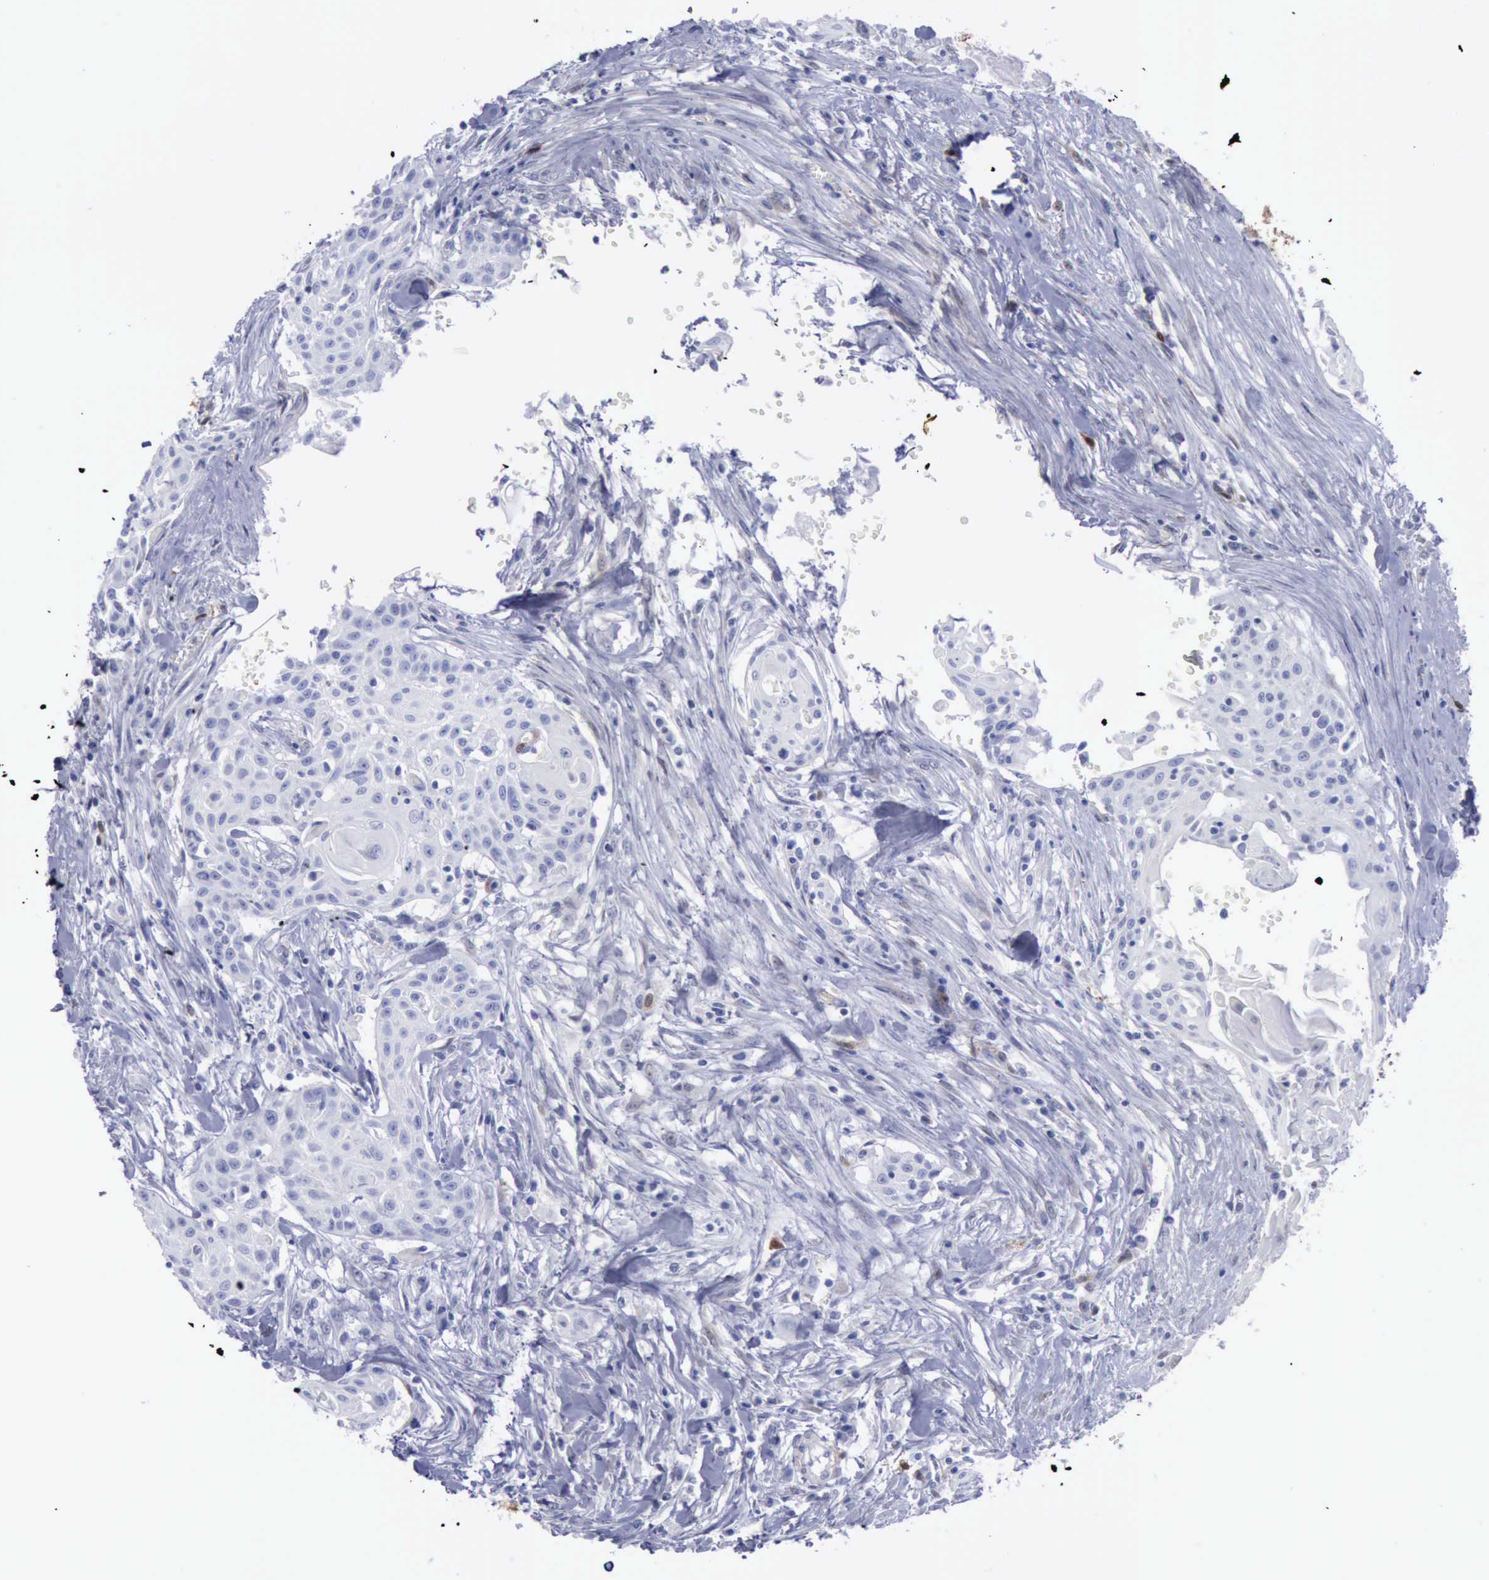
{"staining": {"intensity": "negative", "quantity": "none", "location": "none"}, "tissue": "head and neck cancer", "cell_type": "Tumor cells", "image_type": "cancer", "snomed": [{"axis": "morphology", "description": "Squamous cell carcinoma, NOS"}, {"axis": "morphology", "description": "Squamous cell carcinoma, metastatic, NOS"}, {"axis": "topography", "description": "Lymph node"}, {"axis": "topography", "description": "Salivary gland"}, {"axis": "topography", "description": "Head-Neck"}], "caption": "This histopathology image is of metastatic squamous cell carcinoma (head and neck) stained with immunohistochemistry to label a protein in brown with the nuclei are counter-stained blue. There is no staining in tumor cells.", "gene": "FHL1", "patient": {"sex": "female", "age": 74}}